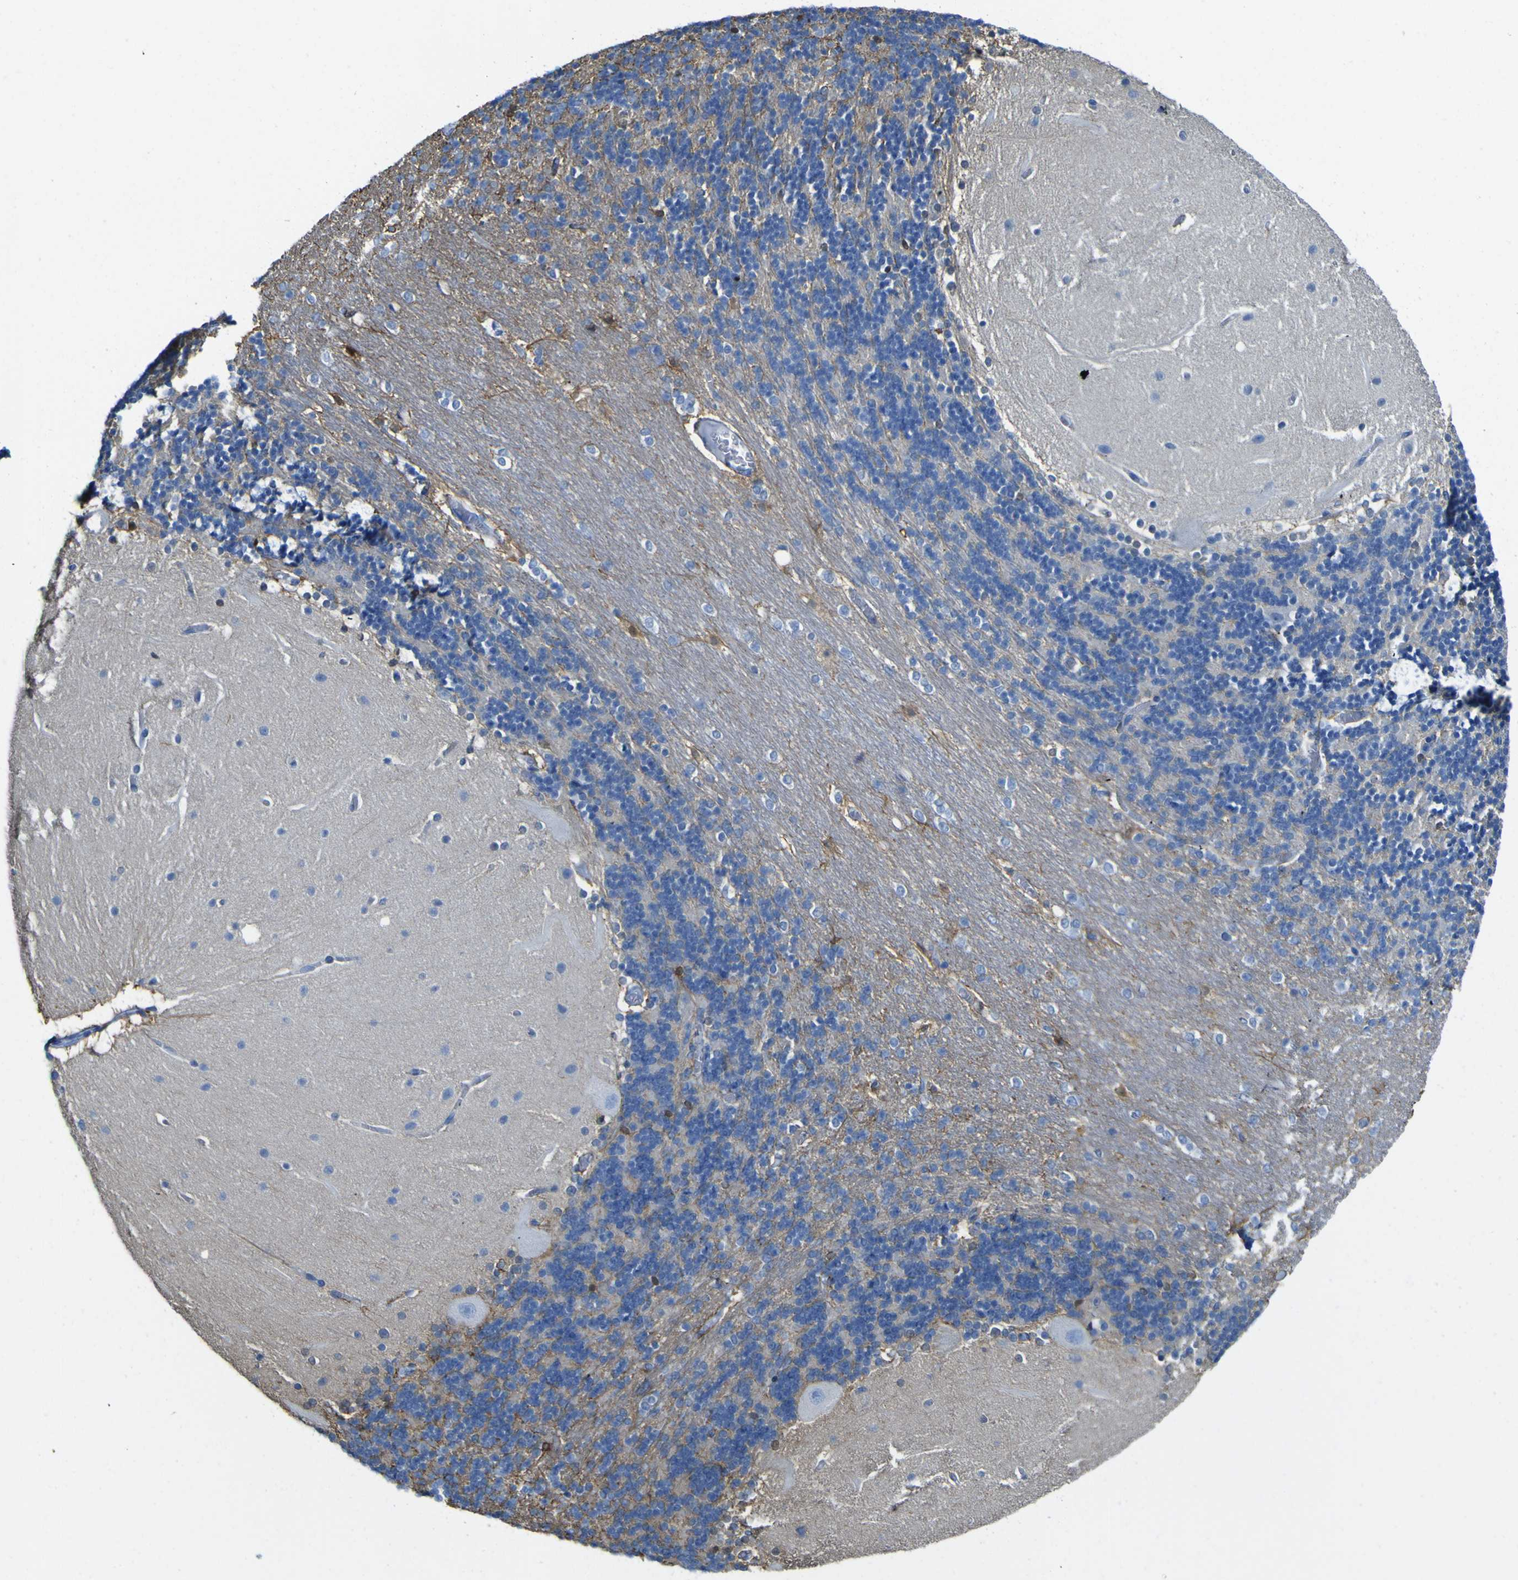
{"staining": {"intensity": "negative", "quantity": "none", "location": "none"}, "tissue": "cerebellum", "cell_type": "Cells in granular layer", "image_type": "normal", "snomed": [{"axis": "morphology", "description": "Normal tissue, NOS"}, {"axis": "topography", "description": "Cerebellum"}], "caption": "The IHC micrograph has no significant expression in cells in granular layer of cerebellum. The staining is performed using DAB brown chromogen with nuclei counter-stained in using hematoxylin.", "gene": "ABHD3", "patient": {"sex": "female", "age": 54}}